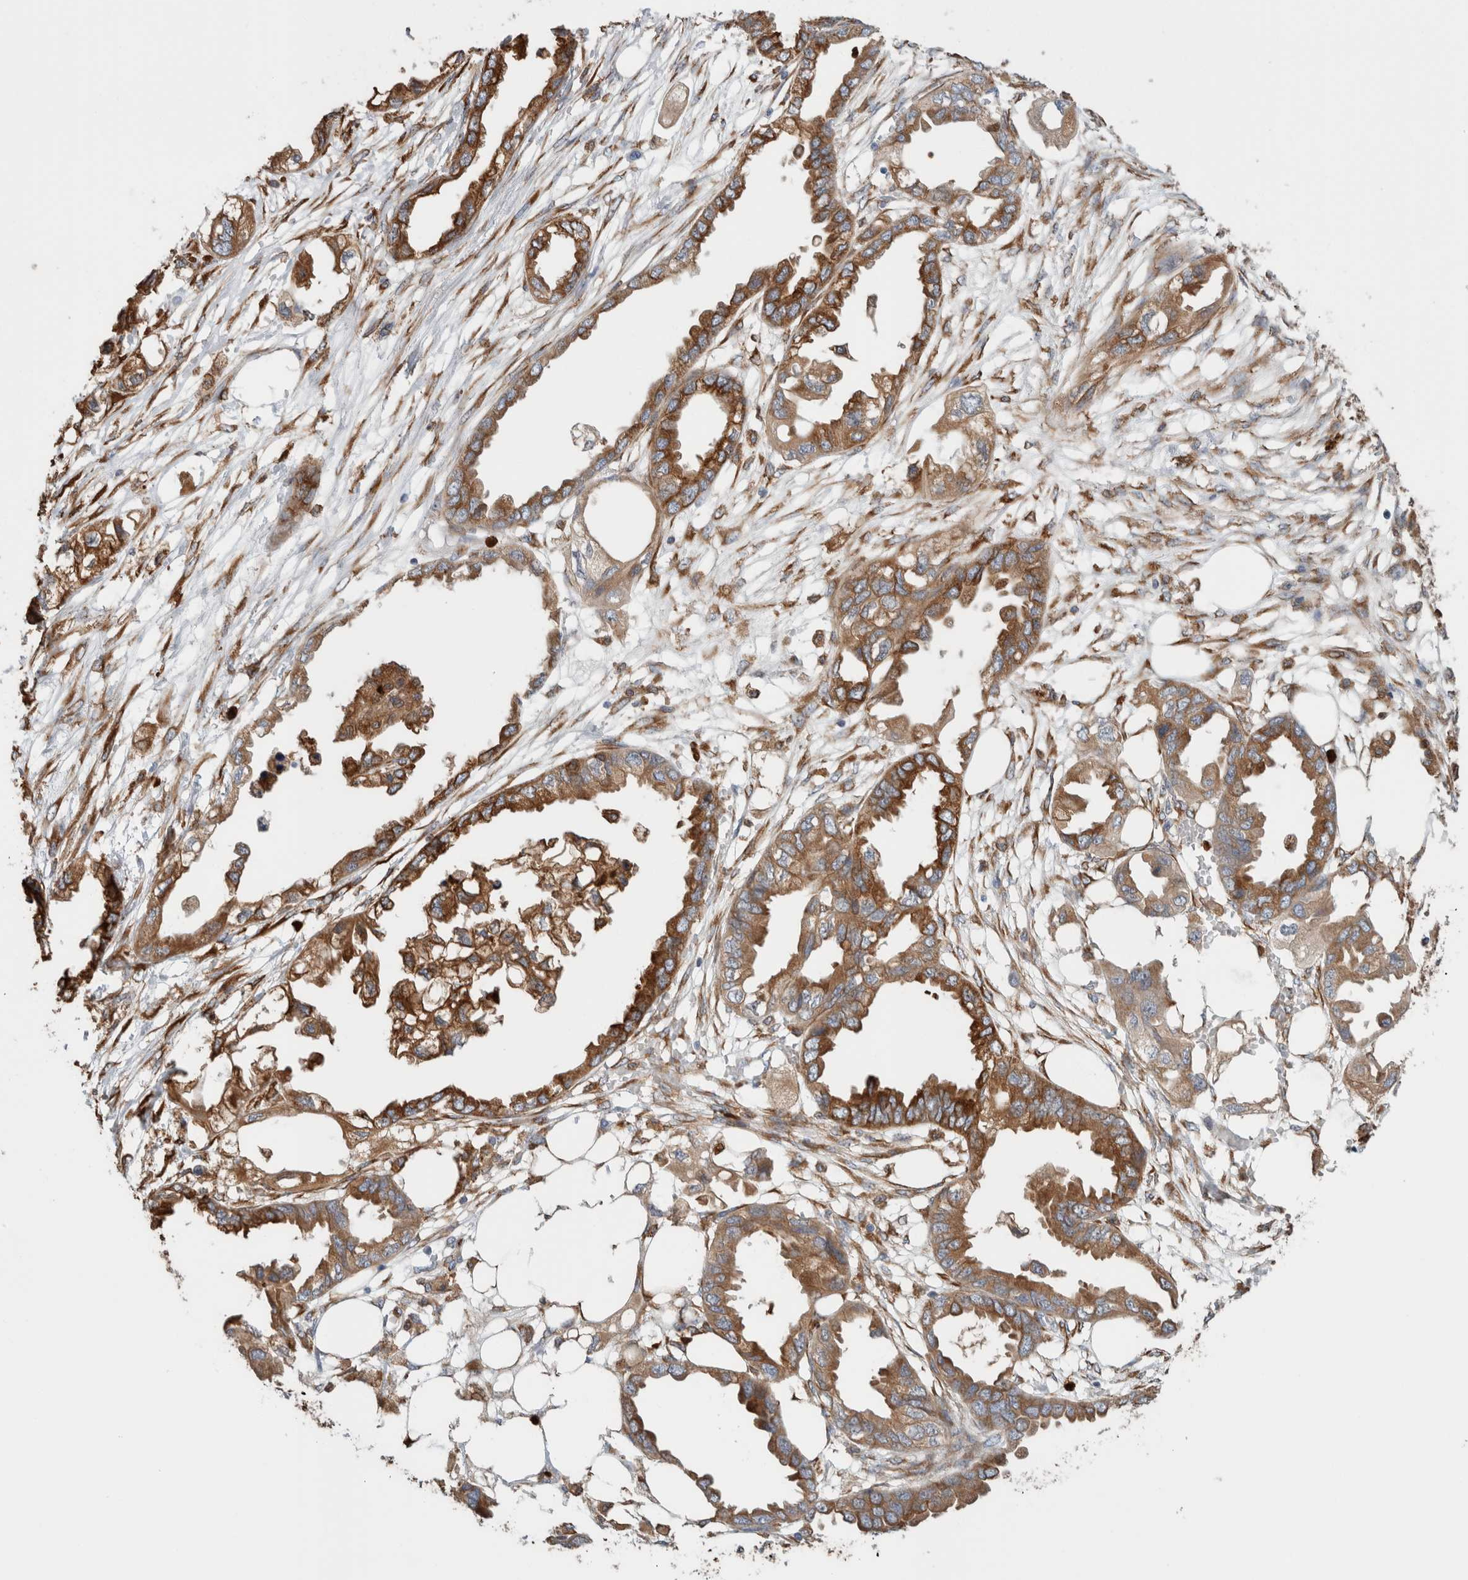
{"staining": {"intensity": "moderate", "quantity": ">75%", "location": "cytoplasmic/membranous"}, "tissue": "endometrial cancer", "cell_type": "Tumor cells", "image_type": "cancer", "snomed": [{"axis": "morphology", "description": "Adenocarcinoma, NOS"}, {"axis": "morphology", "description": "Adenocarcinoma, metastatic, NOS"}, {"axis": "topography", "description": "Adipose tissue"}, {"axis": "topography", "description": "Endometrium"}], "caption": "Immunohistochemical staining of human adenocarcinoma (endometrial) reveals moderate cytoplasmic/membranous protein positivity in approximately >75% of tumor cells.", "gene": "P4HA1", "patient": {"sex": "female", "age": 67}}